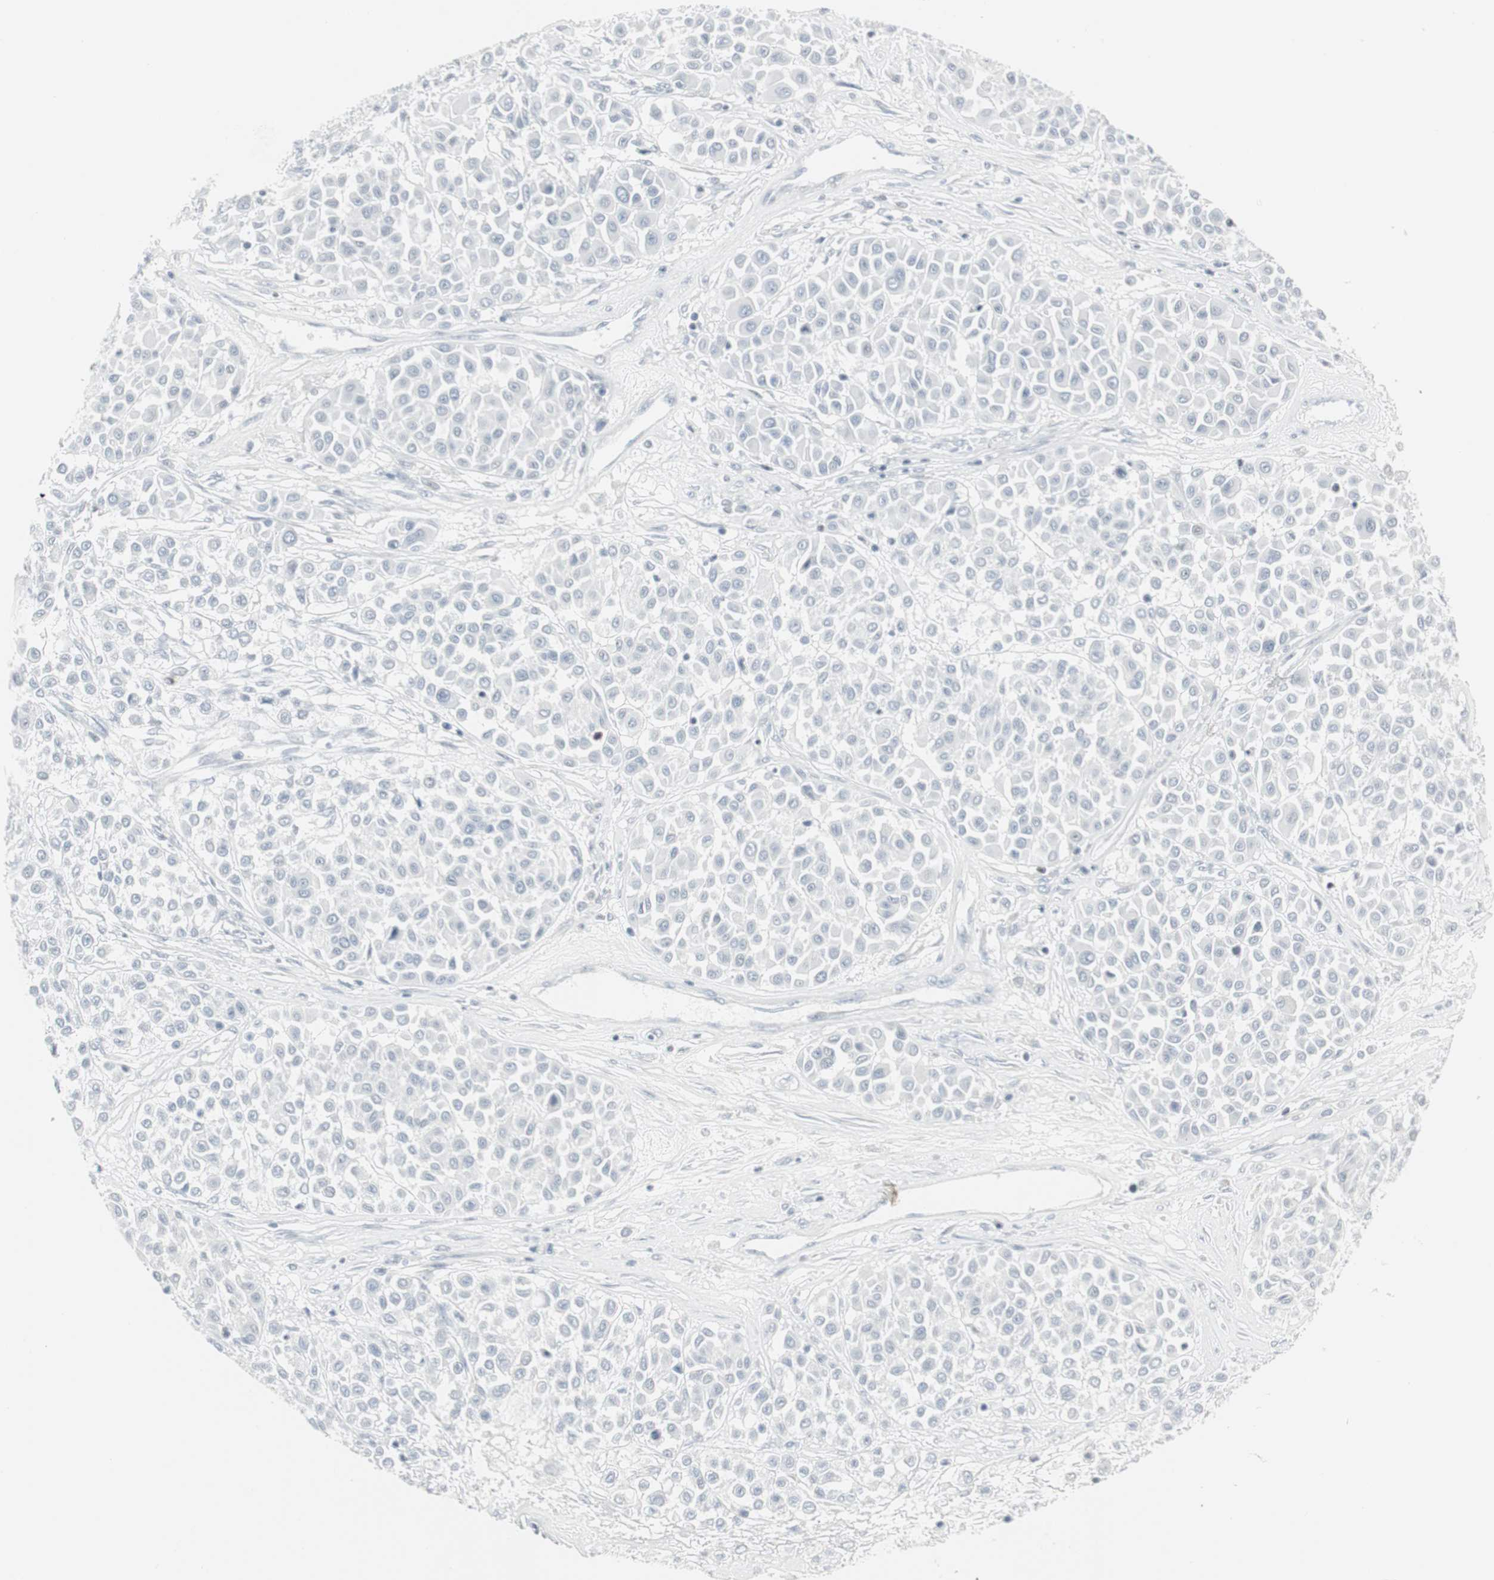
{"staining": {"intensity": "negative", "quantity": "none", "location": "none"}, "tissue": "melanoma", "cell_type": "Tumor cells", "image_type": "cancer", "snomed": [{"axis": "morphology", "description": "Malignant melanoma, Metastatic site"}, {"axis": "topography", "description": "Soft tissue"}], "caption": "Immunohistochemistry (IHC) image of neoplastic tissue: human melanoma stained with DAB reveals no significant protein expression in tumor cells. The staining was performed using DAB to visualize the protein expression in brown, while the nuclei were stained in blue with hematoxylin (Magnification: 20x).", "gene": "ZBTB7B", "patient": {"sex": "male", "age": 41}}